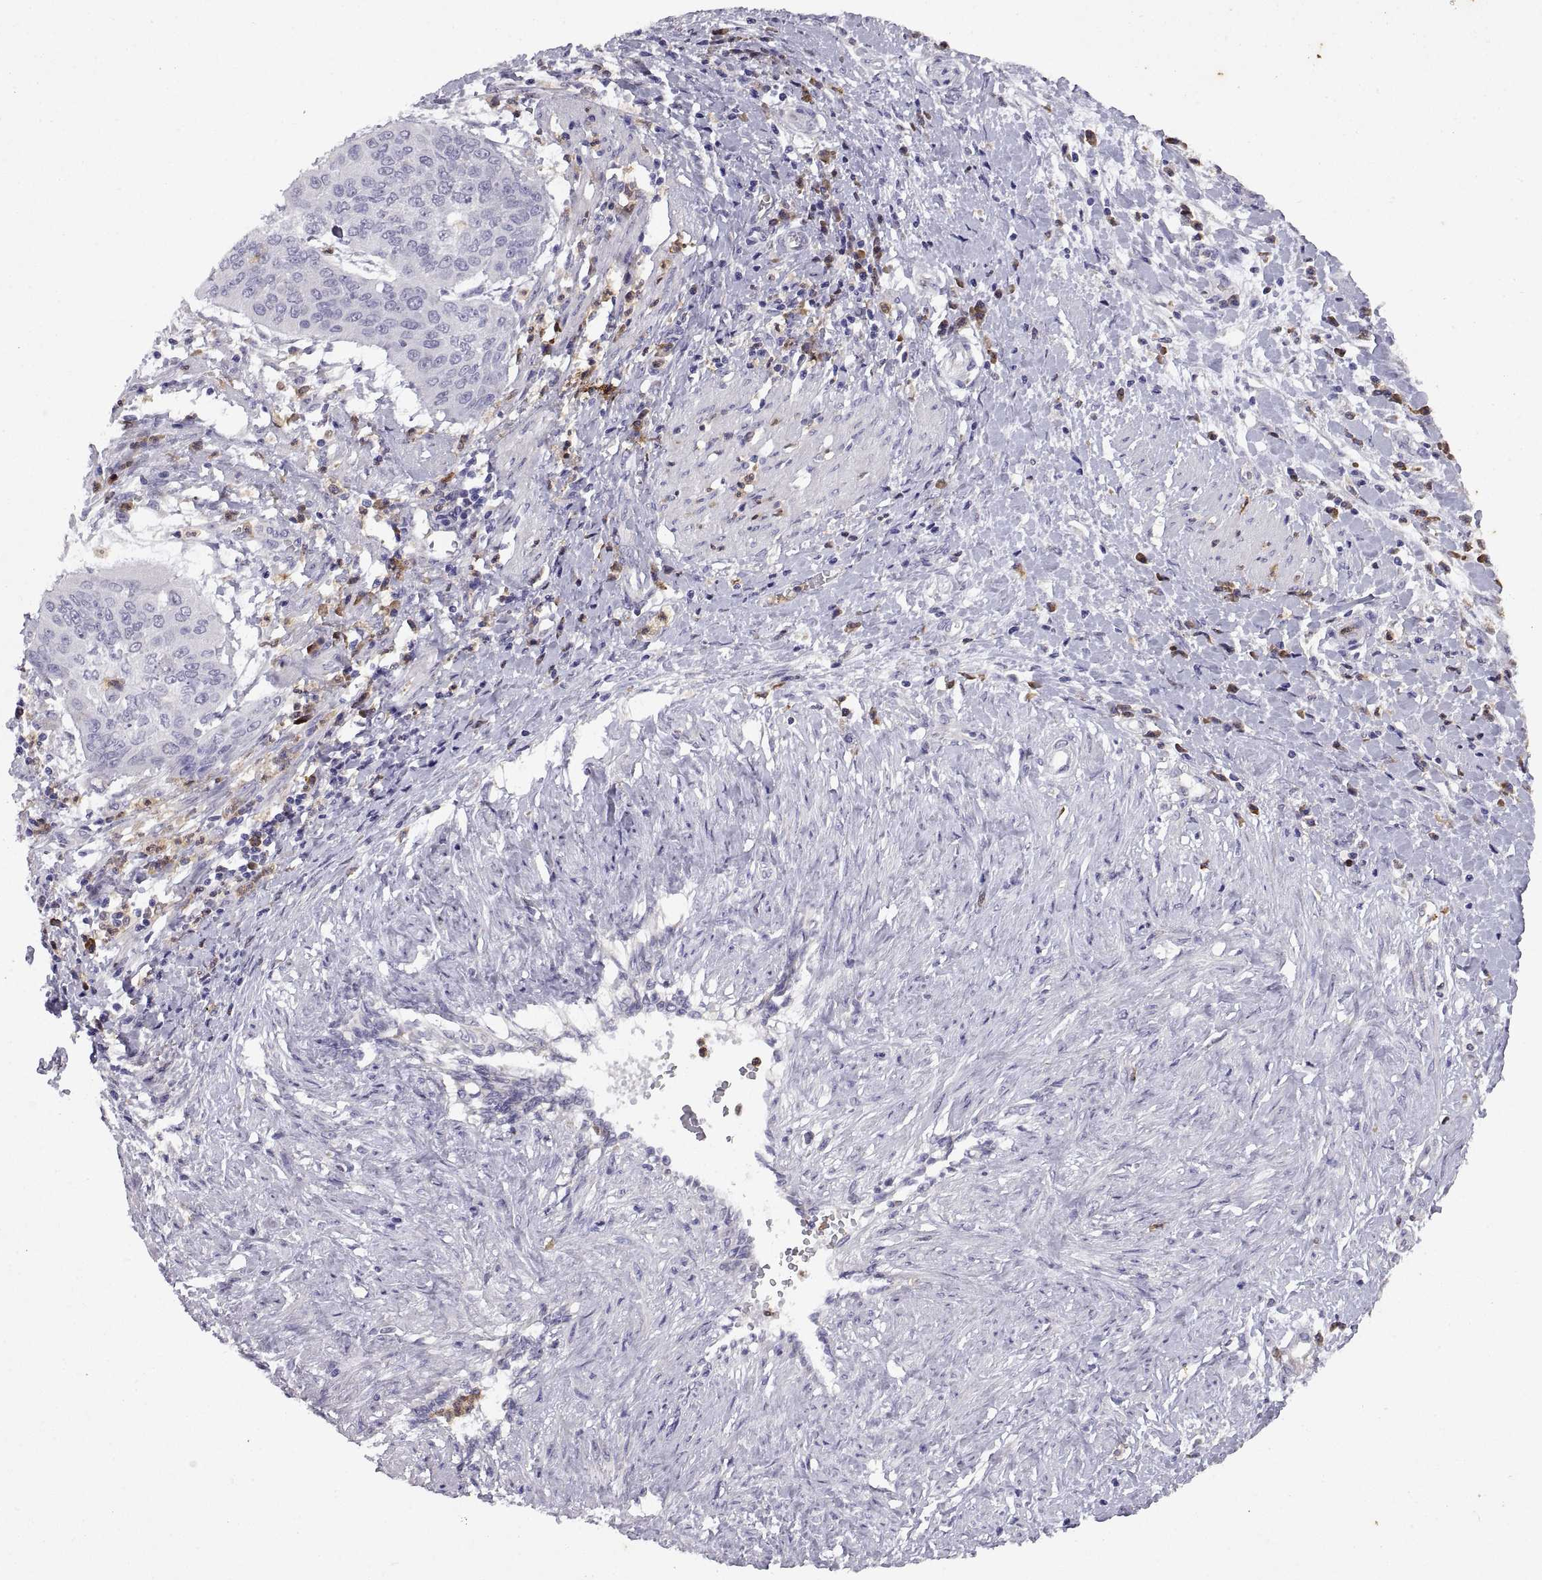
{"staining": {"intensity": "negative", "quantity": "none", "location": "none"}, "tissue": "cervical cancer", "cell_type": "Tumor cells", "image_type": "cancer", "snomed": [{"axis": "morphology", "description": "Squamous cell carcinoma, NOS"}, {"axis": "topography", "description": "Cervix"}], "caption": "A micrograph of human cervical squamous cell carcinoma is negative for staining in tumor cells. (DAB immunohistochemistry visualized using brightfield microscopy, high magnification).", "gene": "DOK3", "patient": {"sex": "female", "age": 39}}